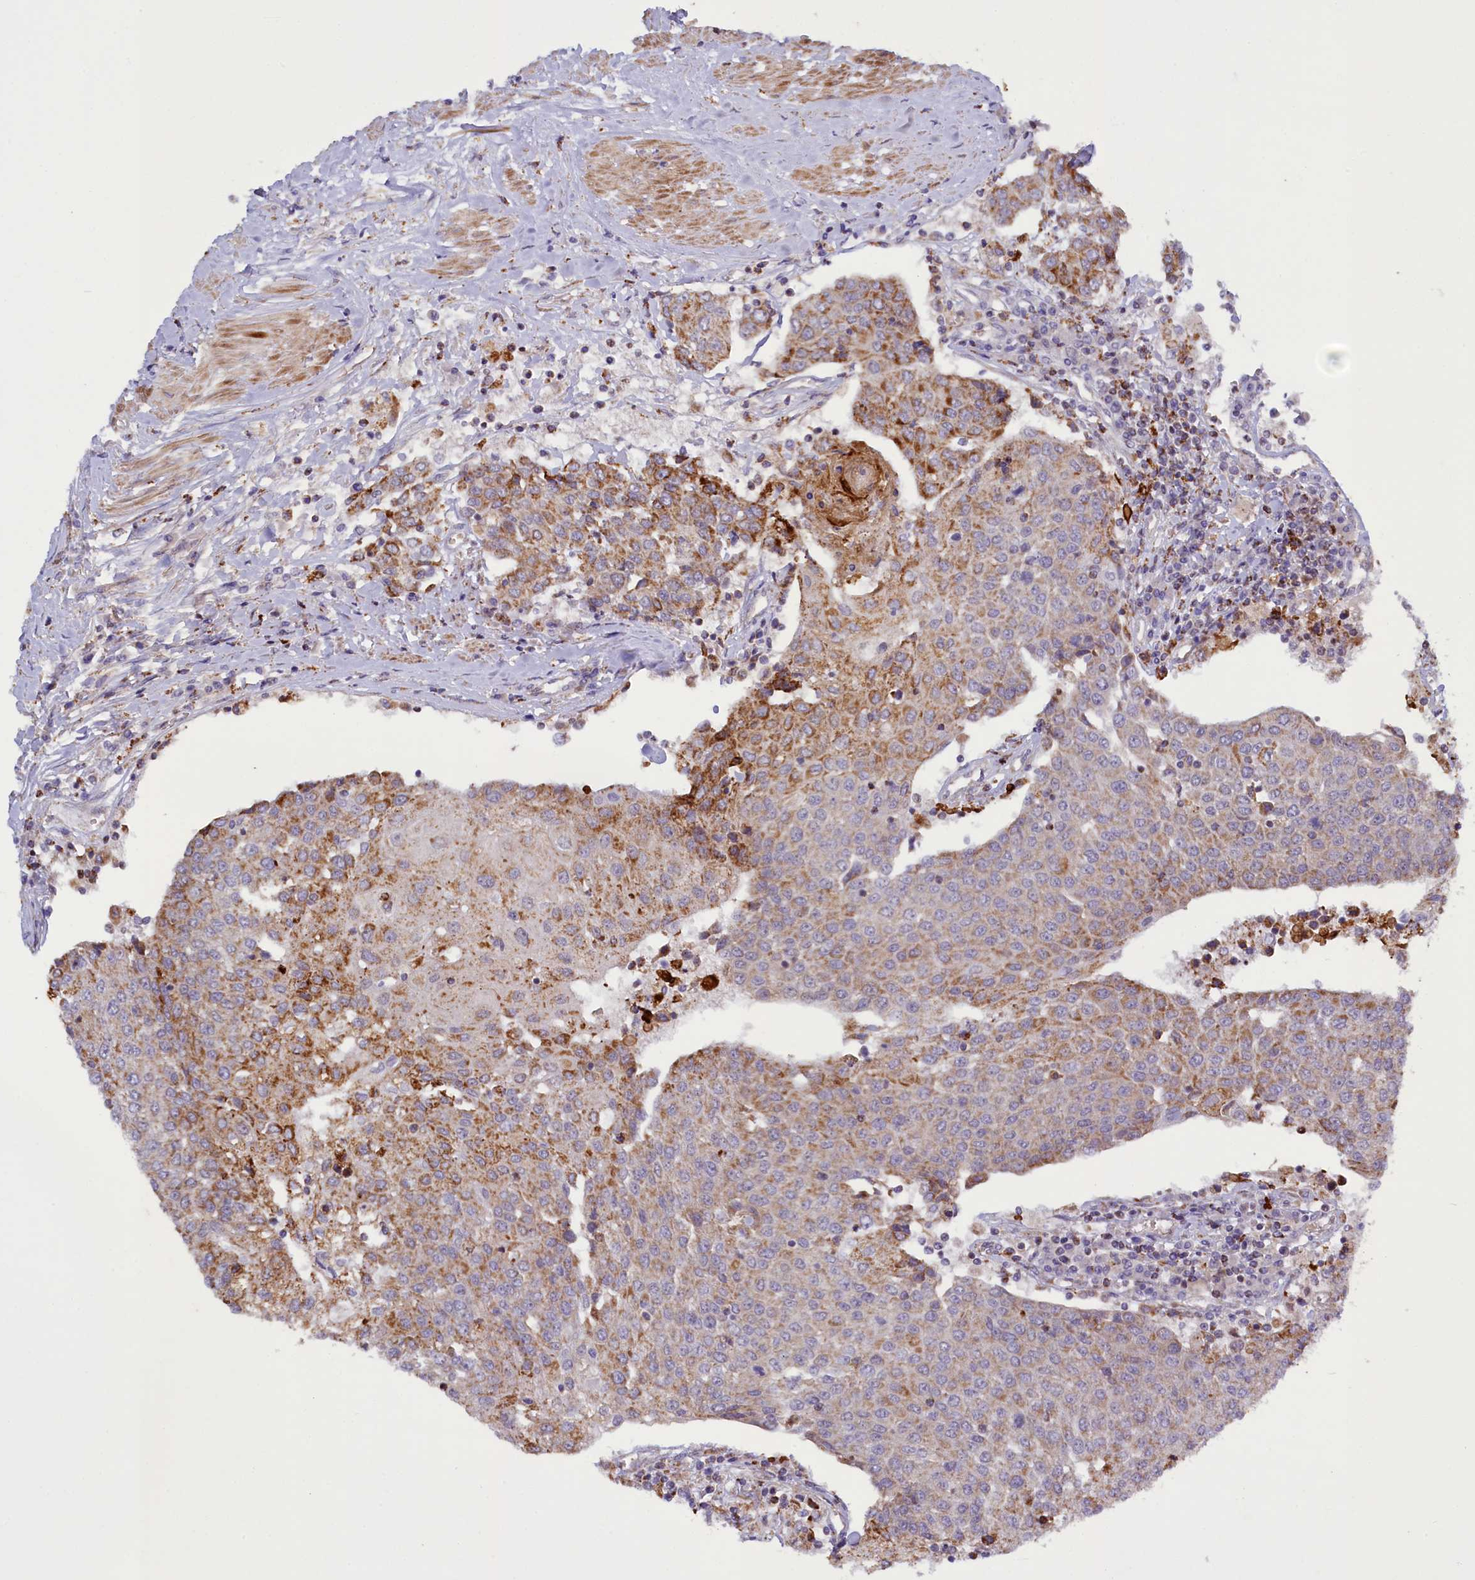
{"staining": {"intensity": "moderate", "quantity": ">75%", "location": "cytoplasmic/membranous"}, "tissue": "urothelial cancer", "cell_type": "Tumor cells", "image_type": "cancer", "snomed": [{"axis": "morphology", "description": "Urothelial carcinoma, High grade"}, {"axis": "topography", "description": "Urinary bladder"}], "caption": "Immunohistochemistry (IHC) (DAB) staining of human high-grade urothelial carcinoma shows moderate cytoplasmic/membranous protein positivity in about >75% of tumor cells.", "gene": "DYNC2H1", "patient": {"sex": "female", "age": 85}}